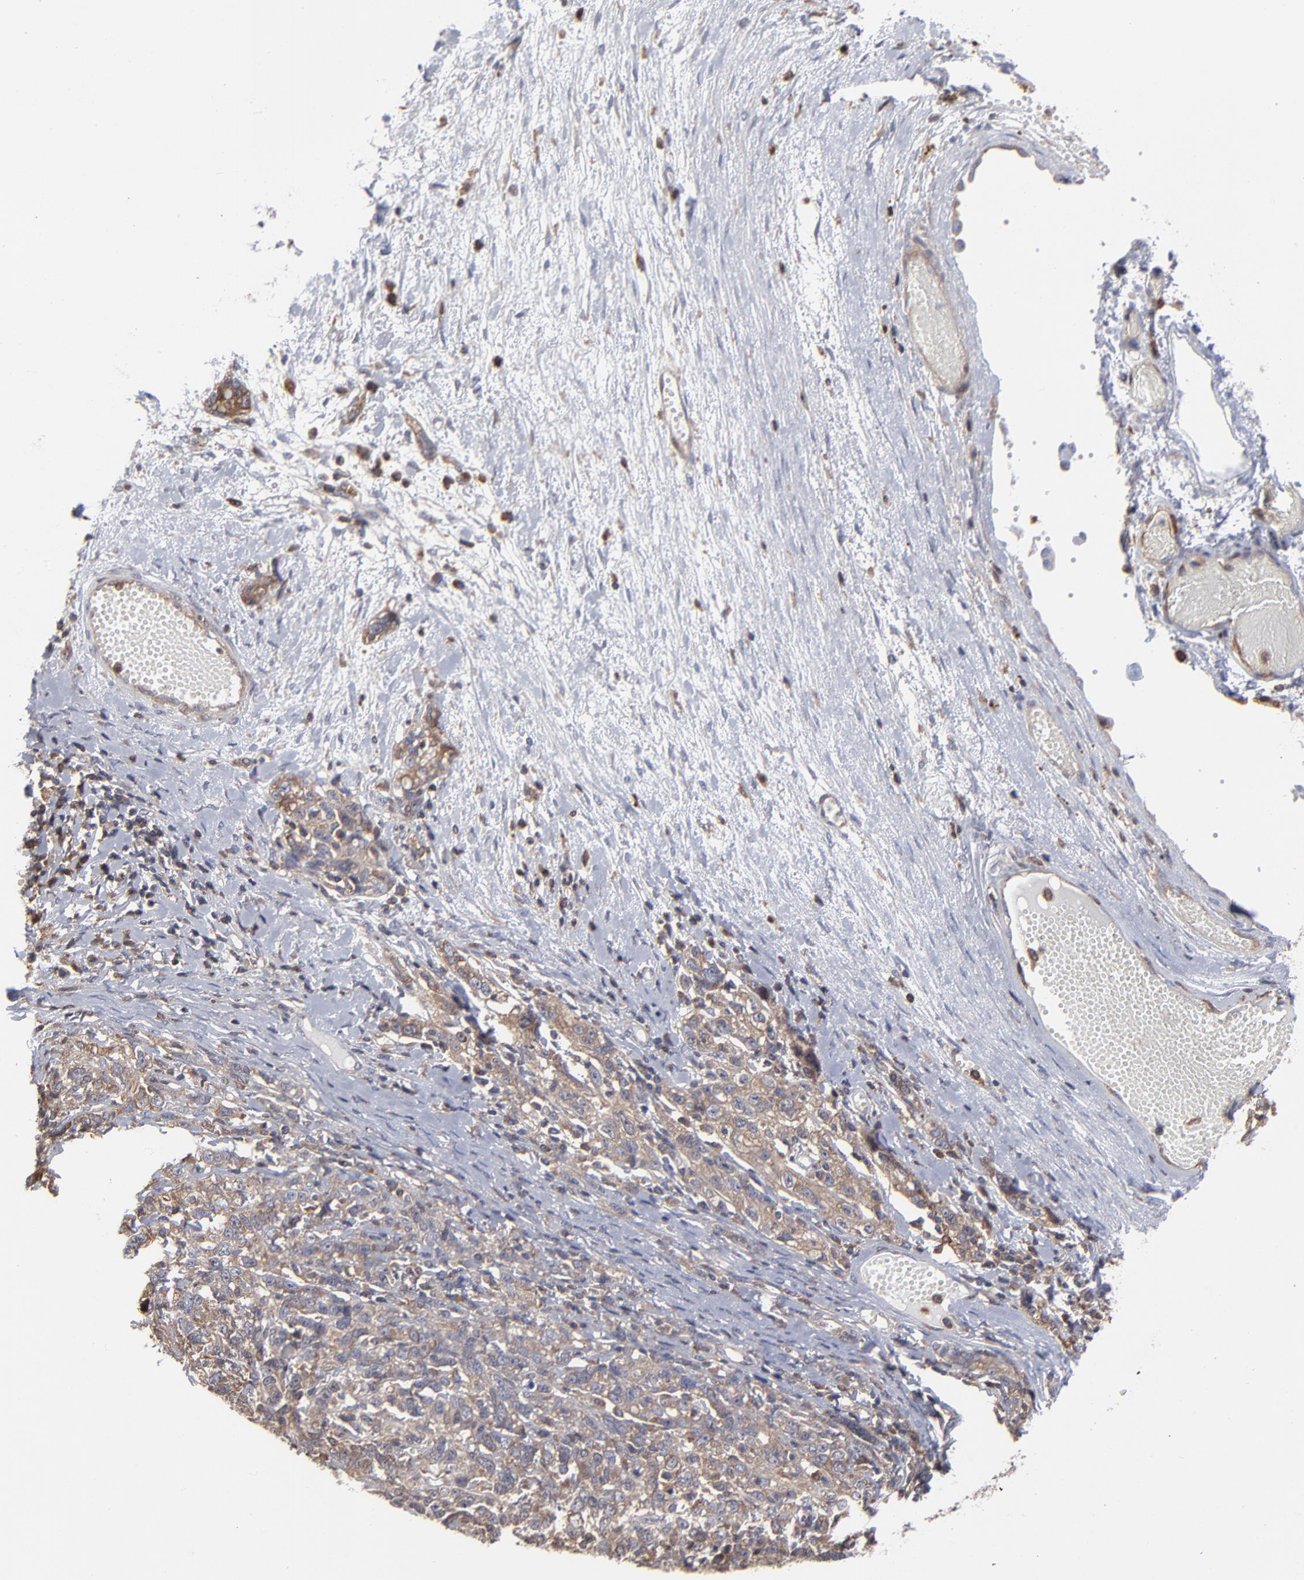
{"staining": {"intensity": "moderate", "quantity": ">75%", "location": "cytoplasmic/membranous"}, "tissue": "ovarian cancer", "cell_type": "Tumor cells", "image_type": "cancer", "snomed": [{"axis": "morphology", "description": "Cystadenocarcinoma, serous, NOS"}, {"axis": "topography", "description": "Ovary"}], "caption": "Tumor cells reveal medium levels of moderate cytoplasmic/membranous positivity in about >75% of cells in ovarian cancer.", "gene": "MAP2K1", "patient": {"sex": "female", "age": 71}}